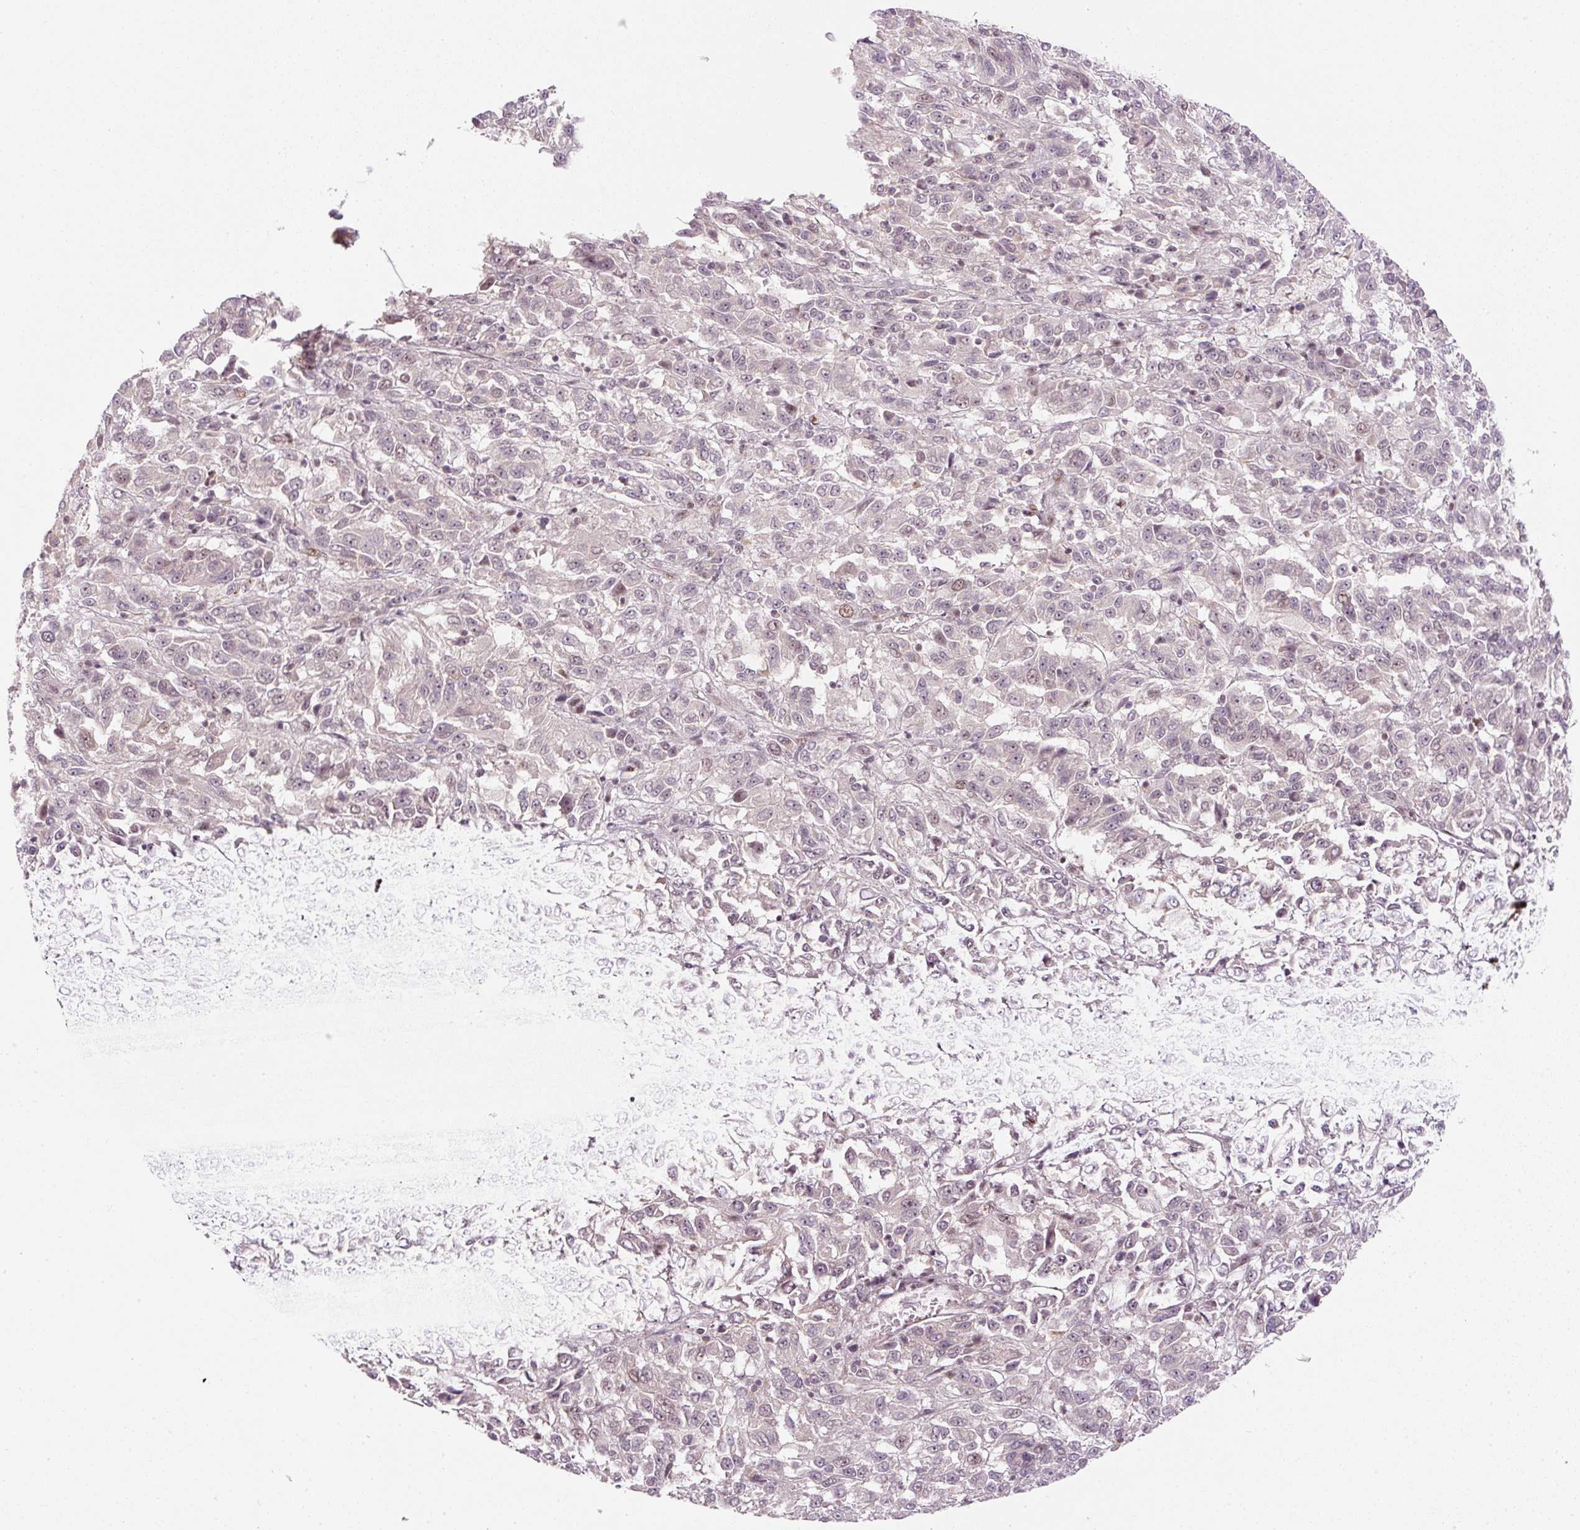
{"staining": {"intensity": "negative", "quantity": "none", "location": "none"}, "tissue": "melanoma", "cell_type": "Tumor cells", "image_type": "cancer", "snomed": [{"axis": "morphology", "description": "Malignant melanoma, Metastatic site"}, {"axis": "topography", "description": "Lung"}], "caption": "Protein analysis of malignant melanoma (metastatic site) displays no significant expression in tumor cells.", "gene": "U2AF2", "patient": {"sex": "male", "age": 64}}